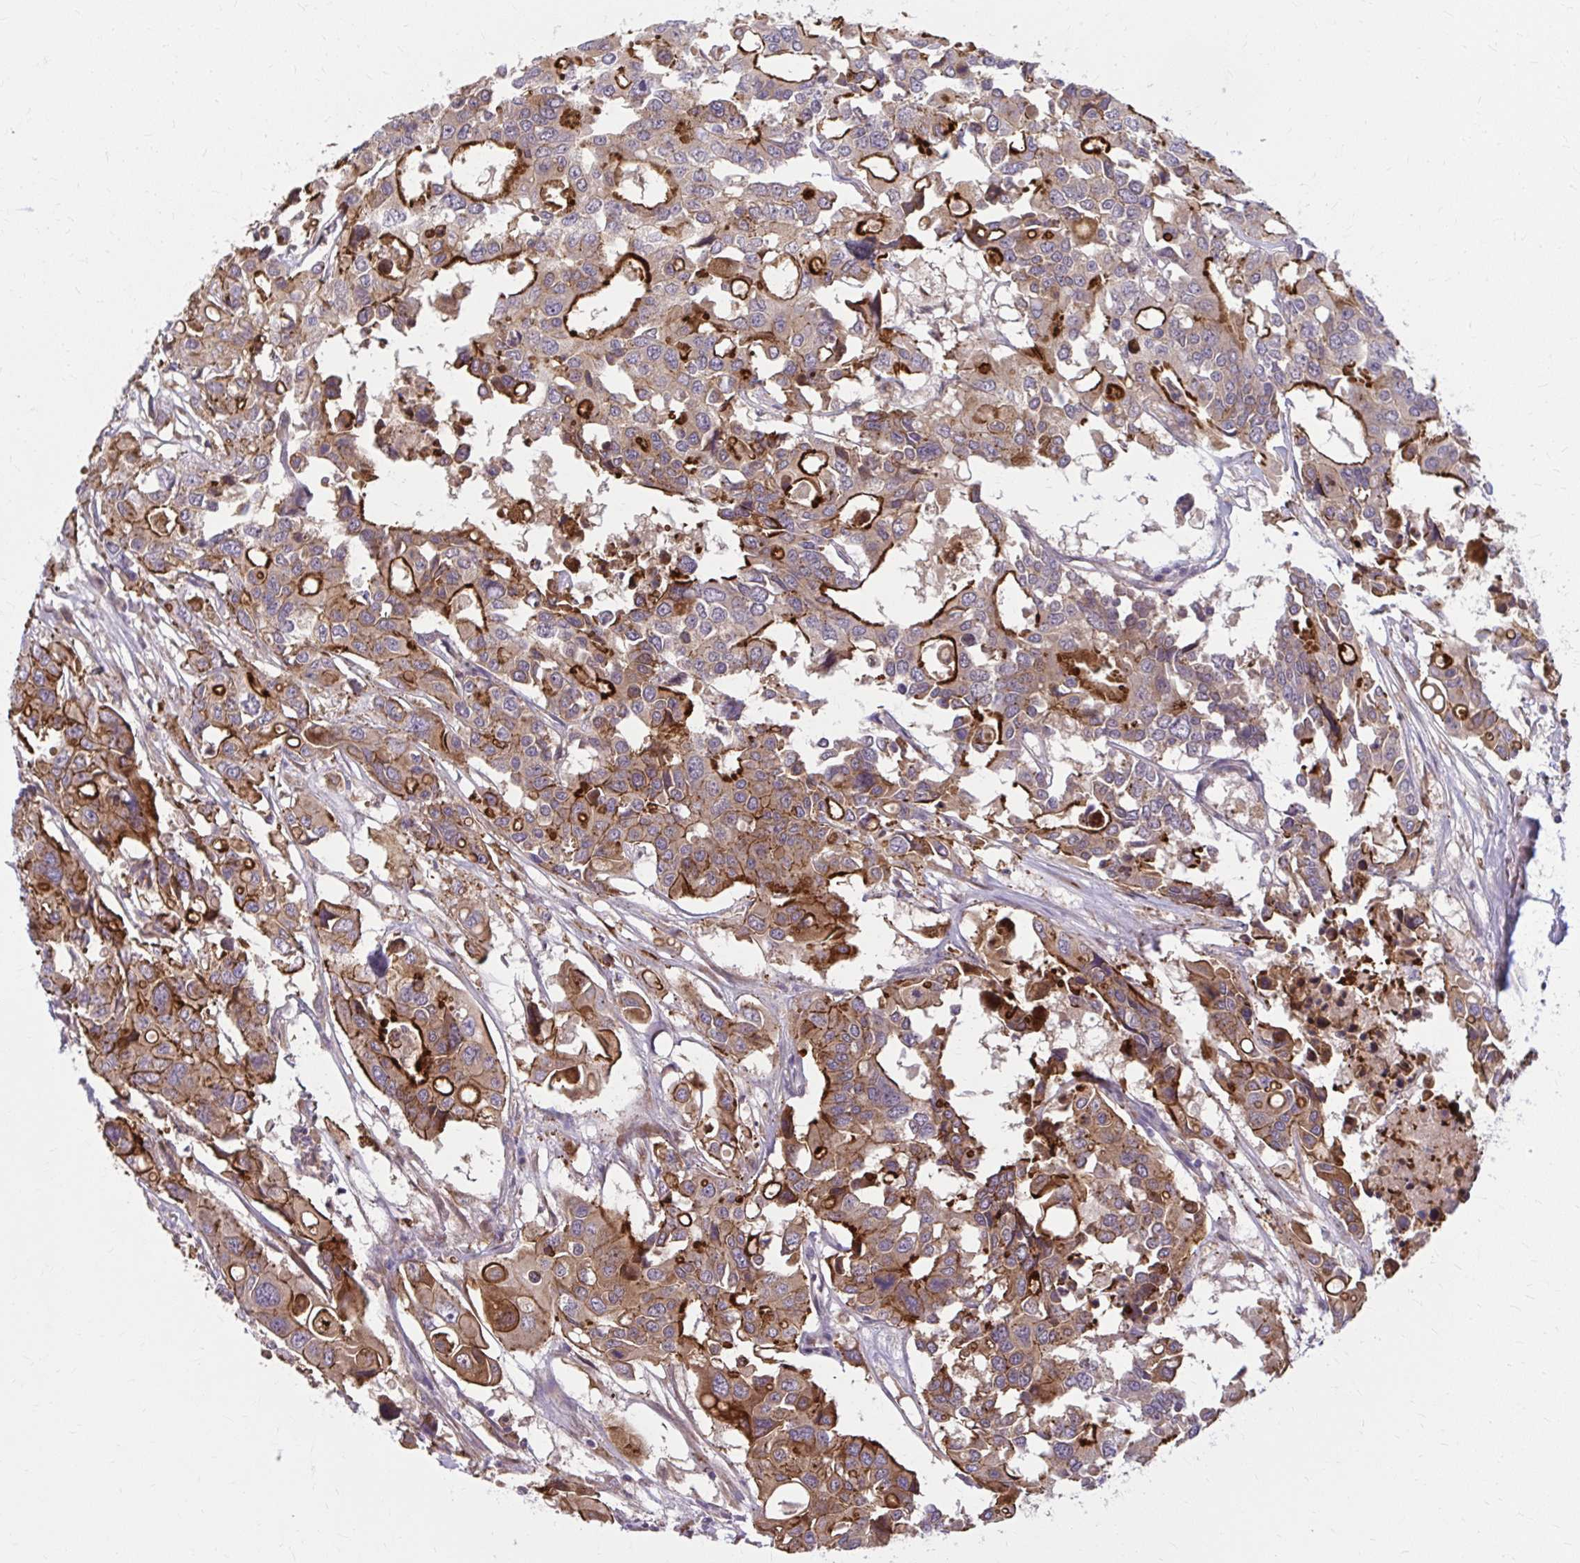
{"staining": {"intensity": "strong", "quantity": ">75%", "location": "cytoplasmic/membranous"}, "tissue": "colorectal cancer", "cell_type": "Tumor cells", "image_type": "cancer", "snomed": [{"axis": "morphology", "description": "Adenocarcinoma, NOS"}, {"axis": "topography", "description": "Colon"}], "caption": "Protein staining of colorectal cancer tissue displays strong cytoplasmic/membranous staining in about >75% of tumor cells. (IHC, brightfield microscopy, high magnification).", "gene": "SNF8", "patient": {"sex": "male", "age": 77}}